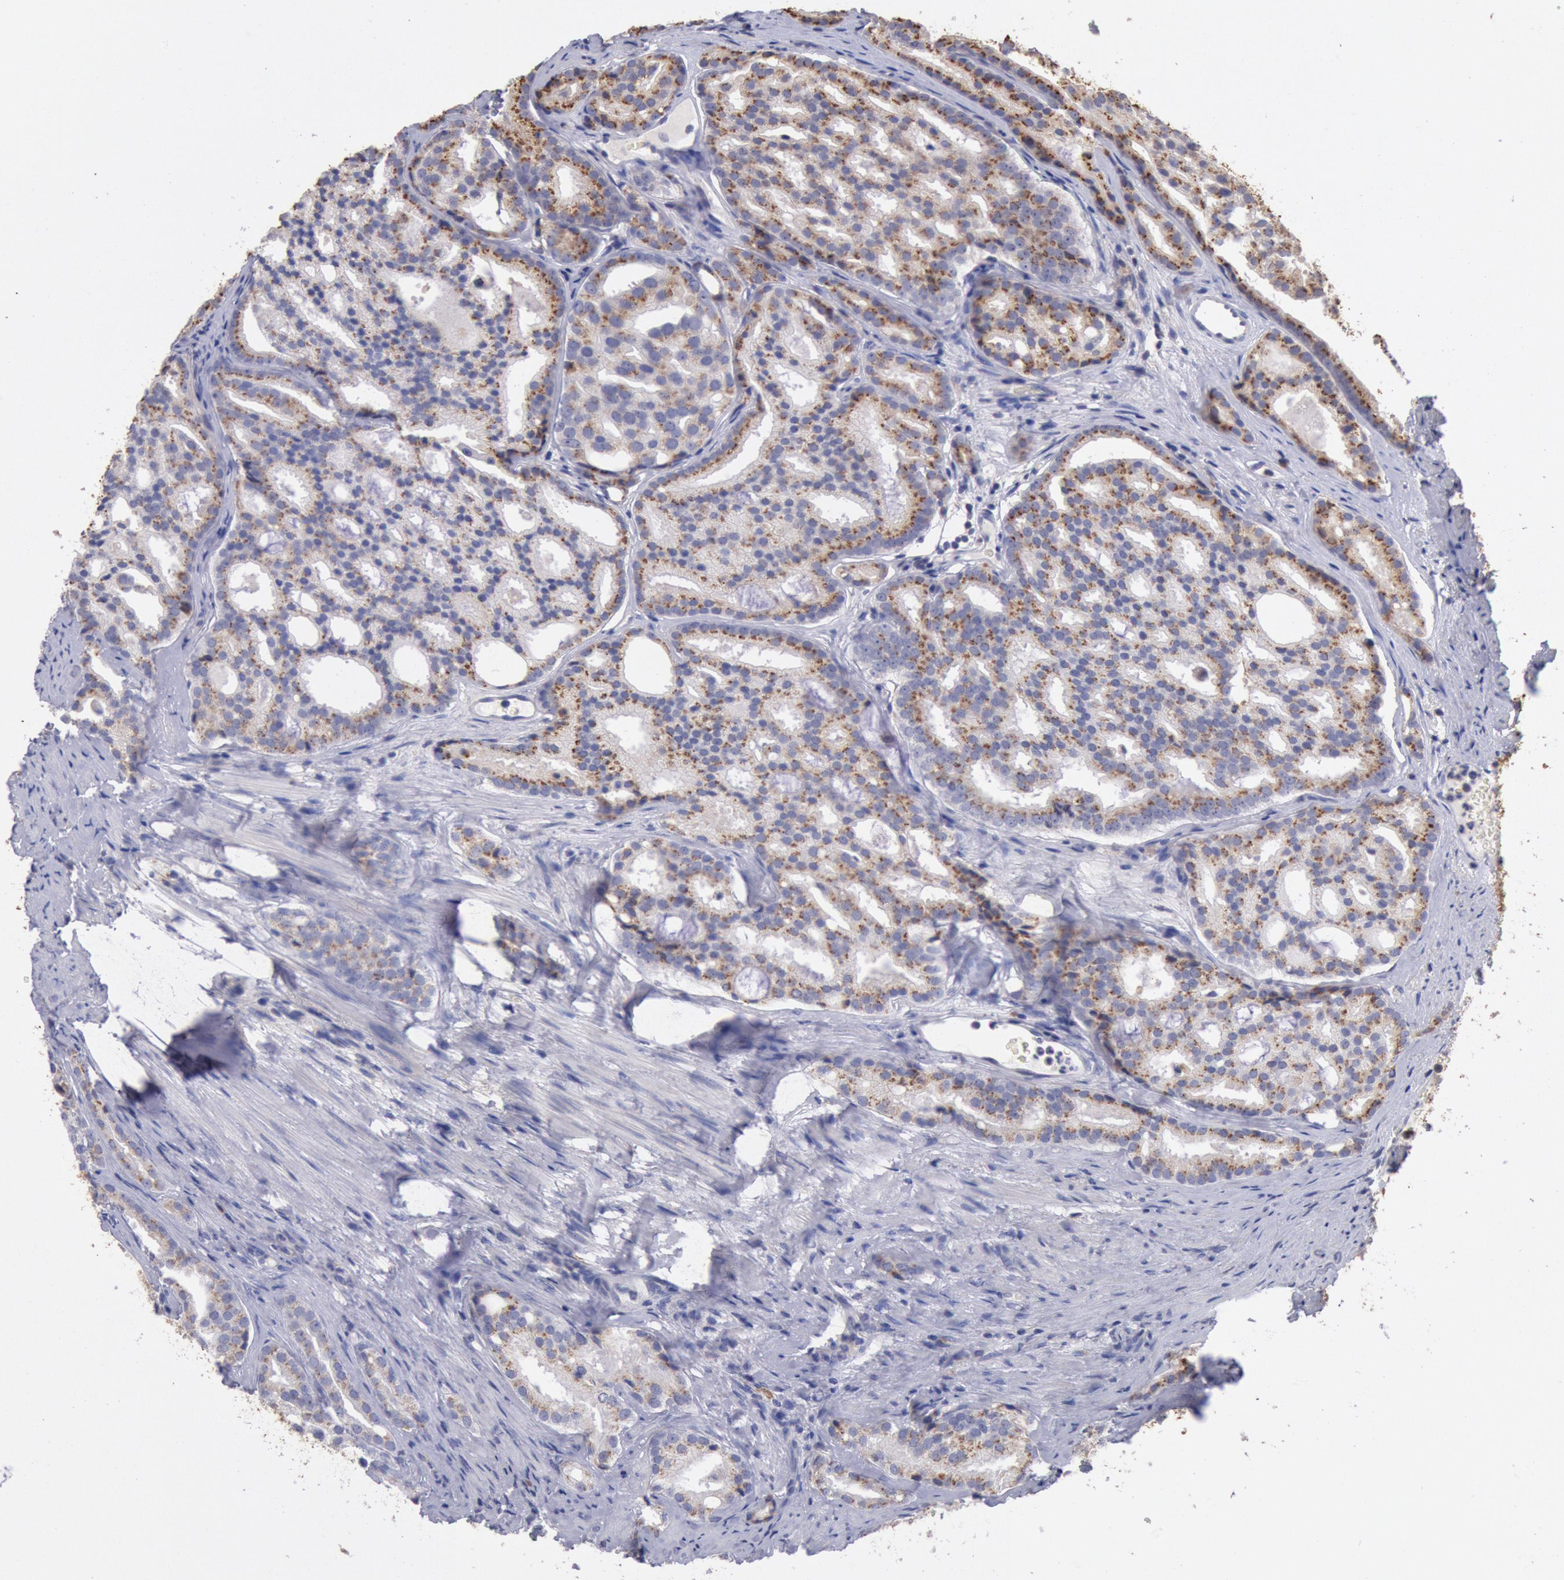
{"staining": {"intensity": "weak", "quantity": ">75%", "location": "cytoplasmic/membranous"}, "tissue": "prostate cancer", "cell_type": "Tumor cells", "image_type": "cancer", "snomed": [{"axis": "morphology", "description": "Adenocarcinoma, High grade"}, {"axis": "topography", "description": "Prostate"}], "caption": "Prostate cancer (adenocarcinoma (high-grade)) tissue reveals weak cytoplasmic/membranous expression in approximately >75% of tumor cells, visualized by immunohistochemistry.", "gene": "GAL3ST1", "patient": {"sex": "male", "age": 64}}